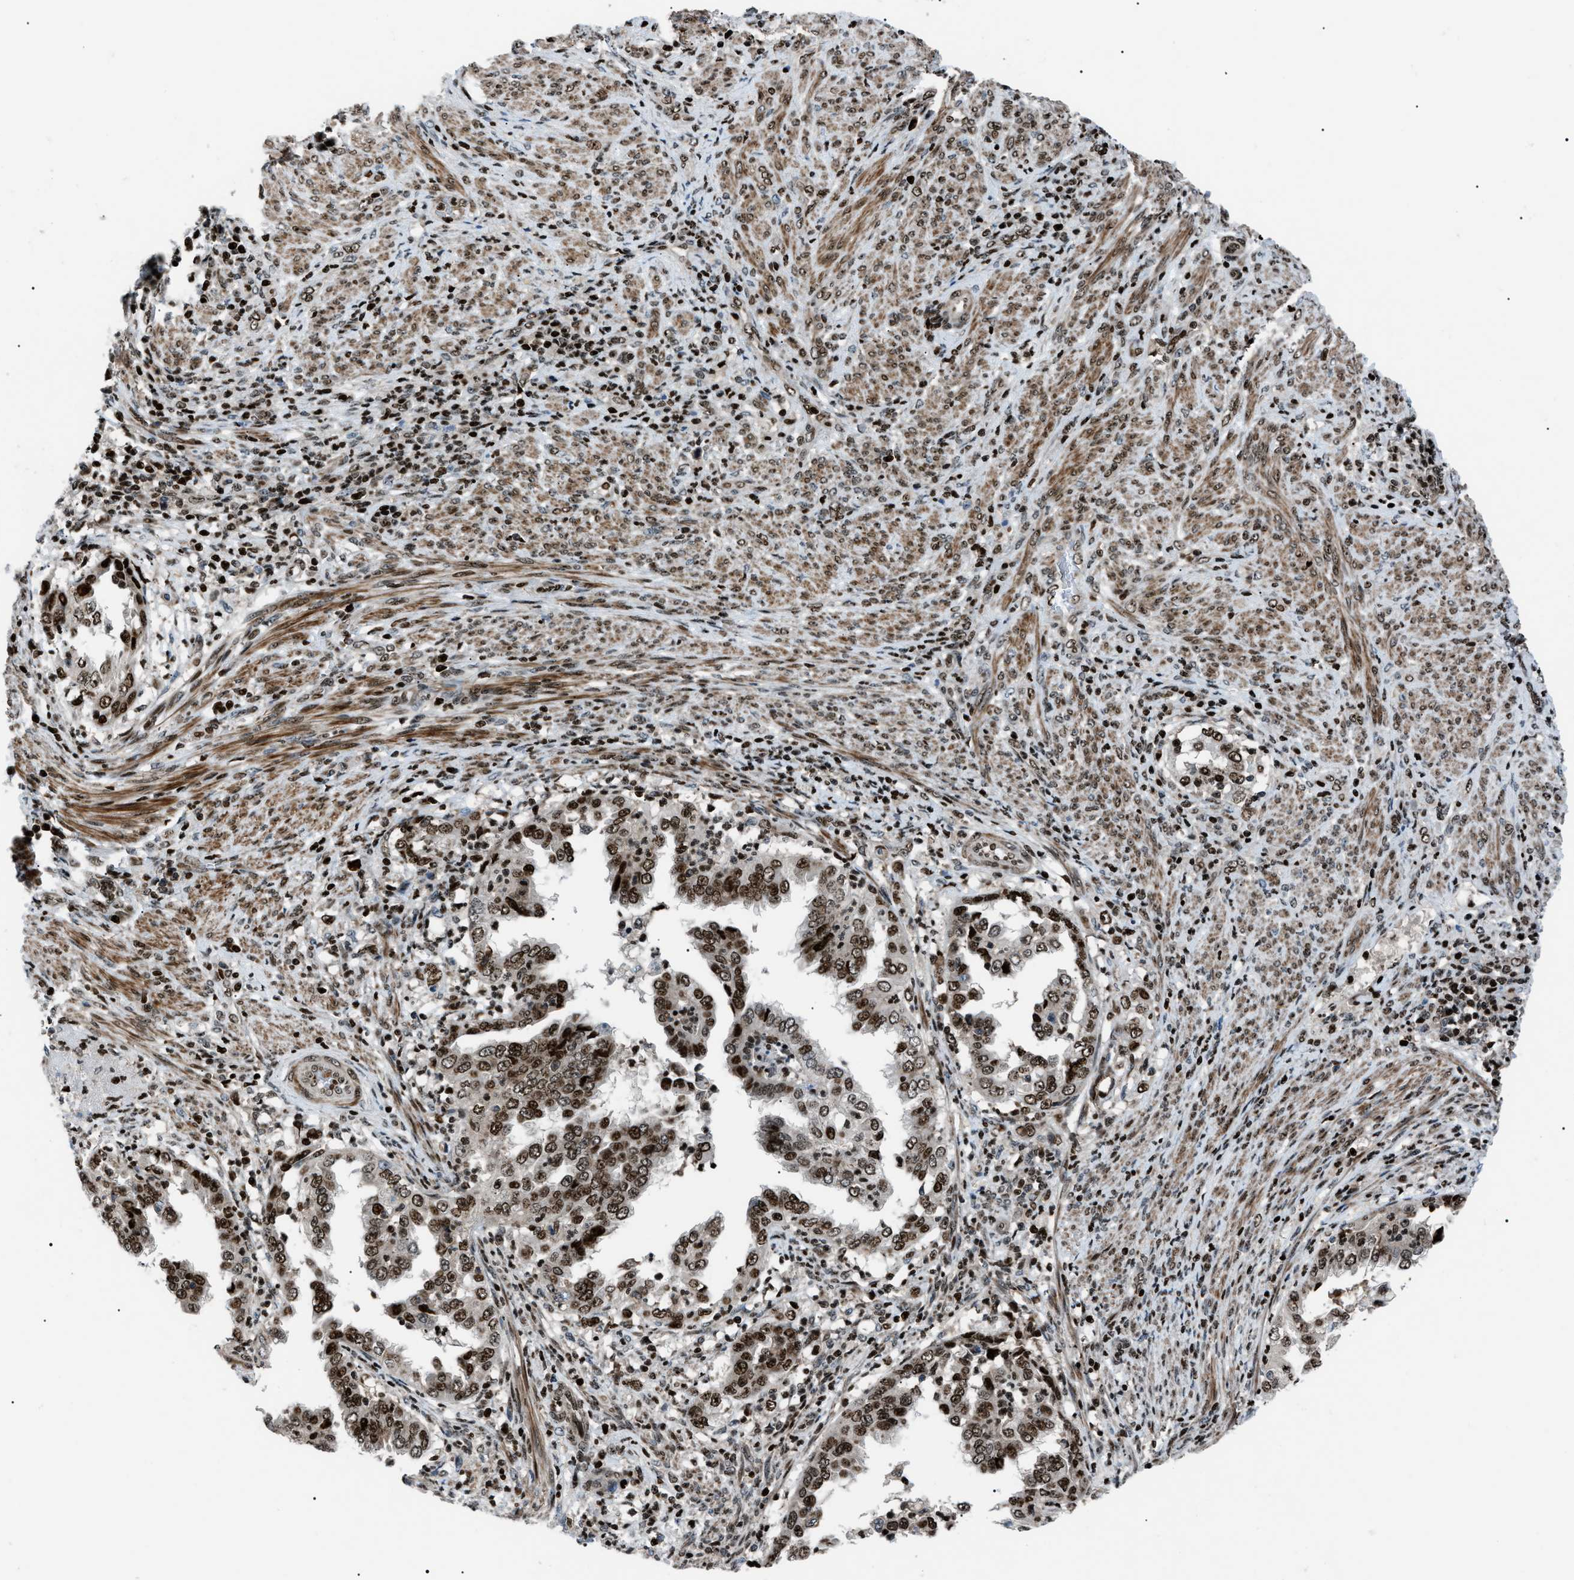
{"staining": {"intensity": "strong", "quantity": ">75%", "location": "nuclear"}, "tissue": "endometrial cancer", "cell_type": "Tumor cells", "image_type": "cancer", "snomed": [{"axis": "morphology", "description": "Adenocarcinoma, NOS"}, {"axis": "topography", "description": "Endometrium"}], "caption": "A high amount of strong nuclear staining is appreciated in approximately >75% of tumor cells in endometrial cancer (adenocarcinoma) tissue.", "gene": "PRKX", "patient": {"sex": "female", "age": 85}}